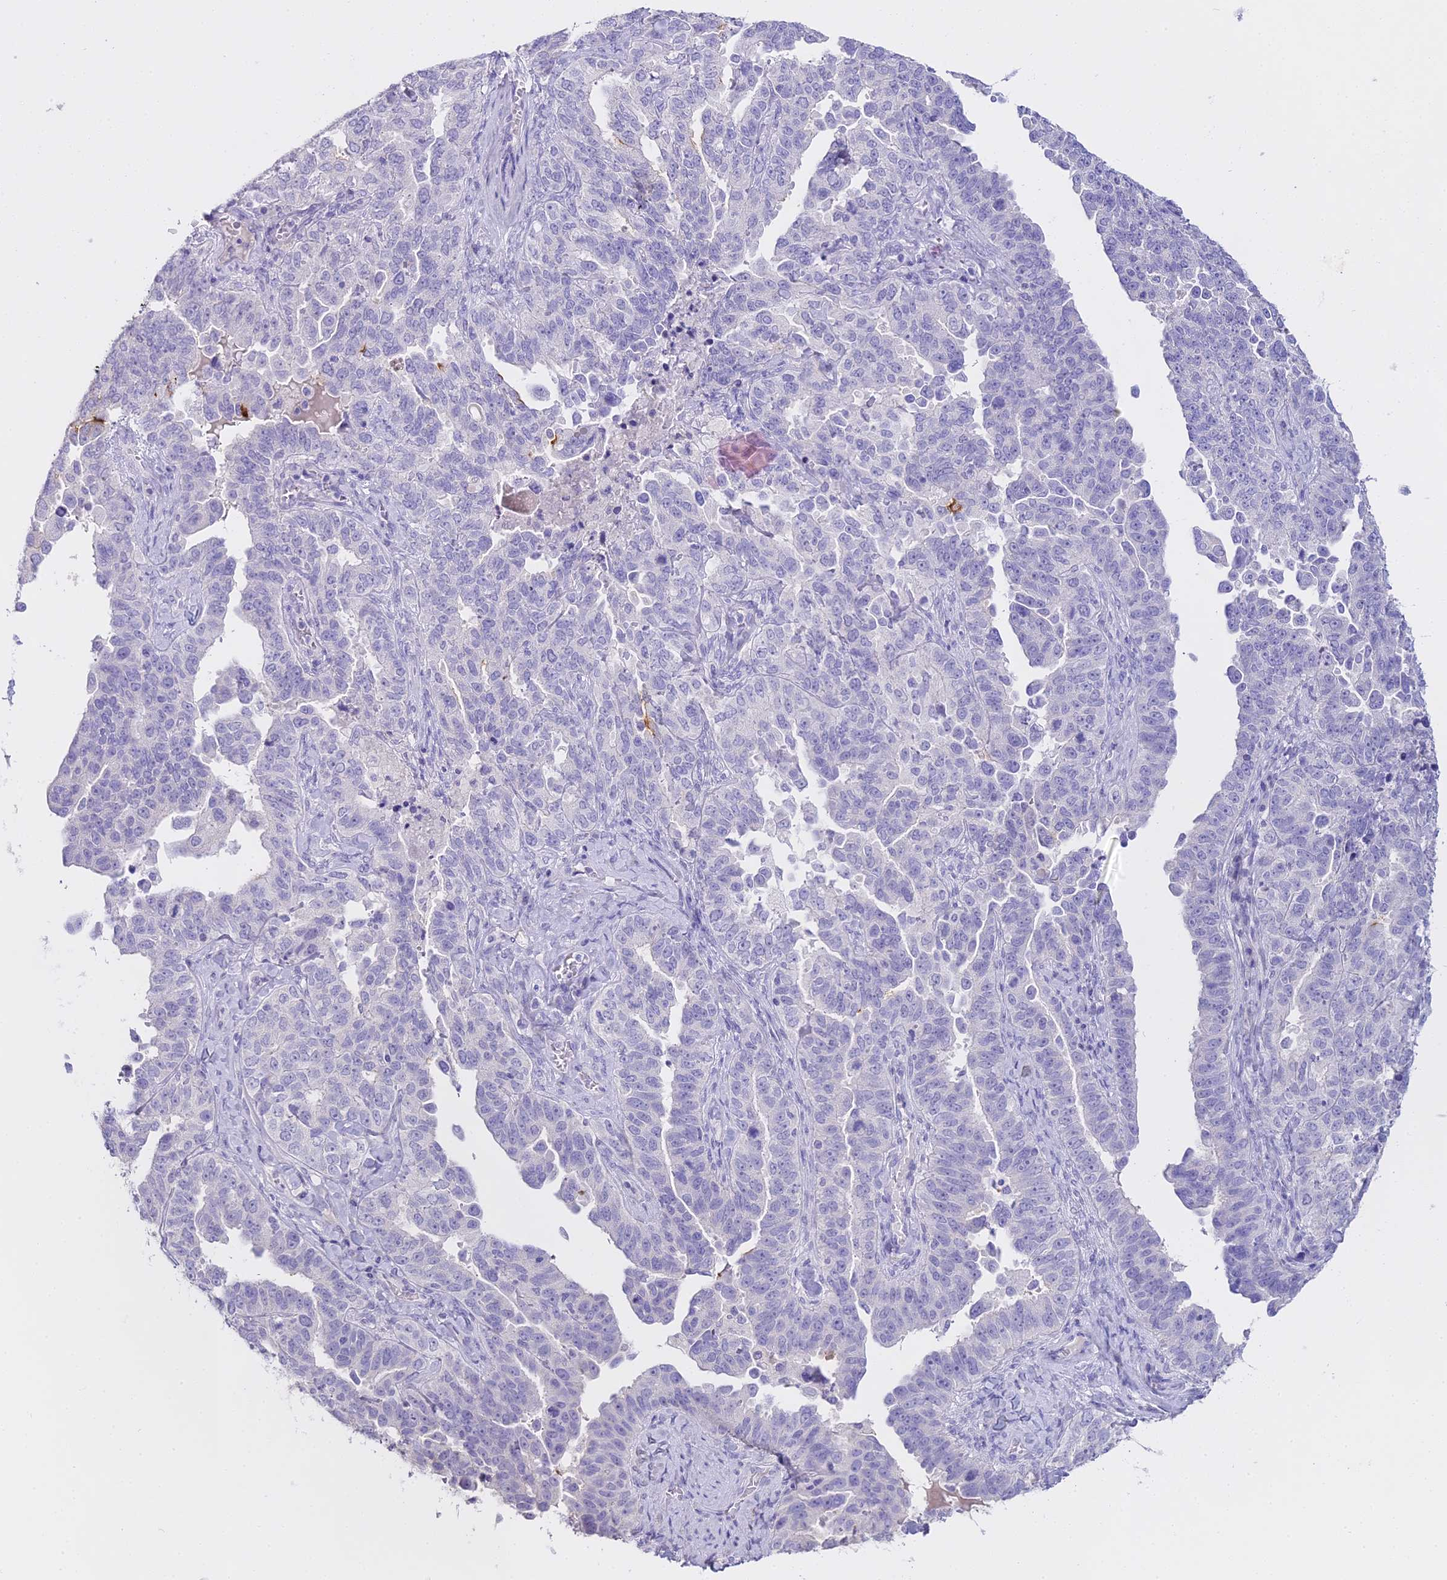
{"staining": {"intensity": "negative", "quantity": "none", "location": "none"}, "tissue": "ovarian cancer", "cell_type": "Tumor cells", "image_type": "cancer", "snomed": [{"axis": "morphology", "description": "Carcinoma, endometroid"}, {"axis": "topography", "description": "Ovary"}], "caption": "There is no significant expression in tumor cells of endometroid carcinoma (ovarian). Nuclei are stained in blue.", "gene": "ALPP", "patient": {"sex": "female", "age": 62}}